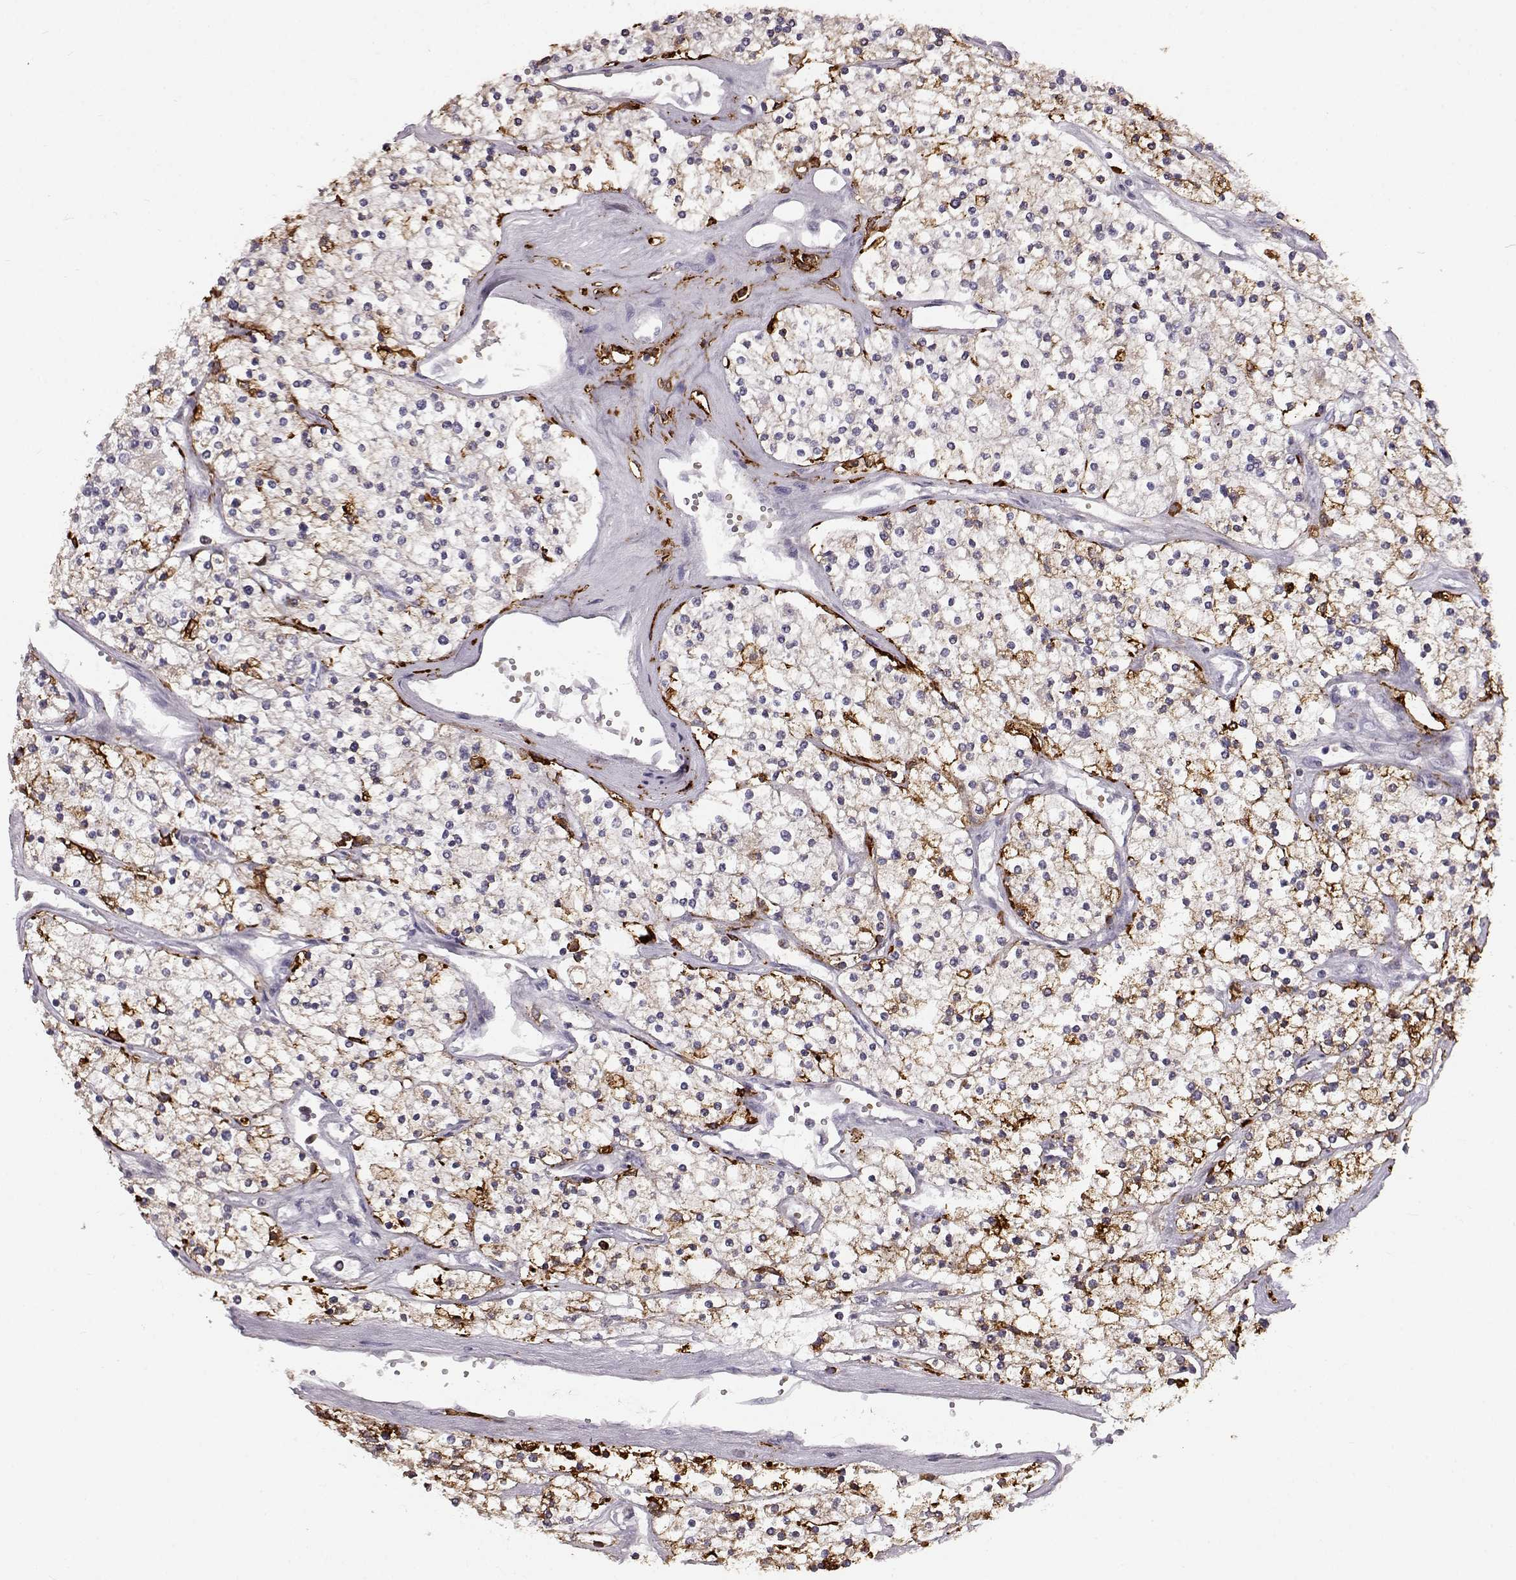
{"staining": {"intensity": "weak", "quantity": "<25%", "location": "cytoplasmic/membranous"}, "tissue": "renal cancer", "cell_type": "Tumor cells", "image_type": "cancer", "snomed": [{"axis": "morphology", "description": "Adenocarcinoma, NOS"}, {"axis": "topography", "description": "Kidney"}], "caption": "Tumor cells show no significant expression in renal cancer (adenocarcinoma). Nuclei are stained in blue.", "gene": "CCNF", "patient": {"sex": "male", "age": 80}}